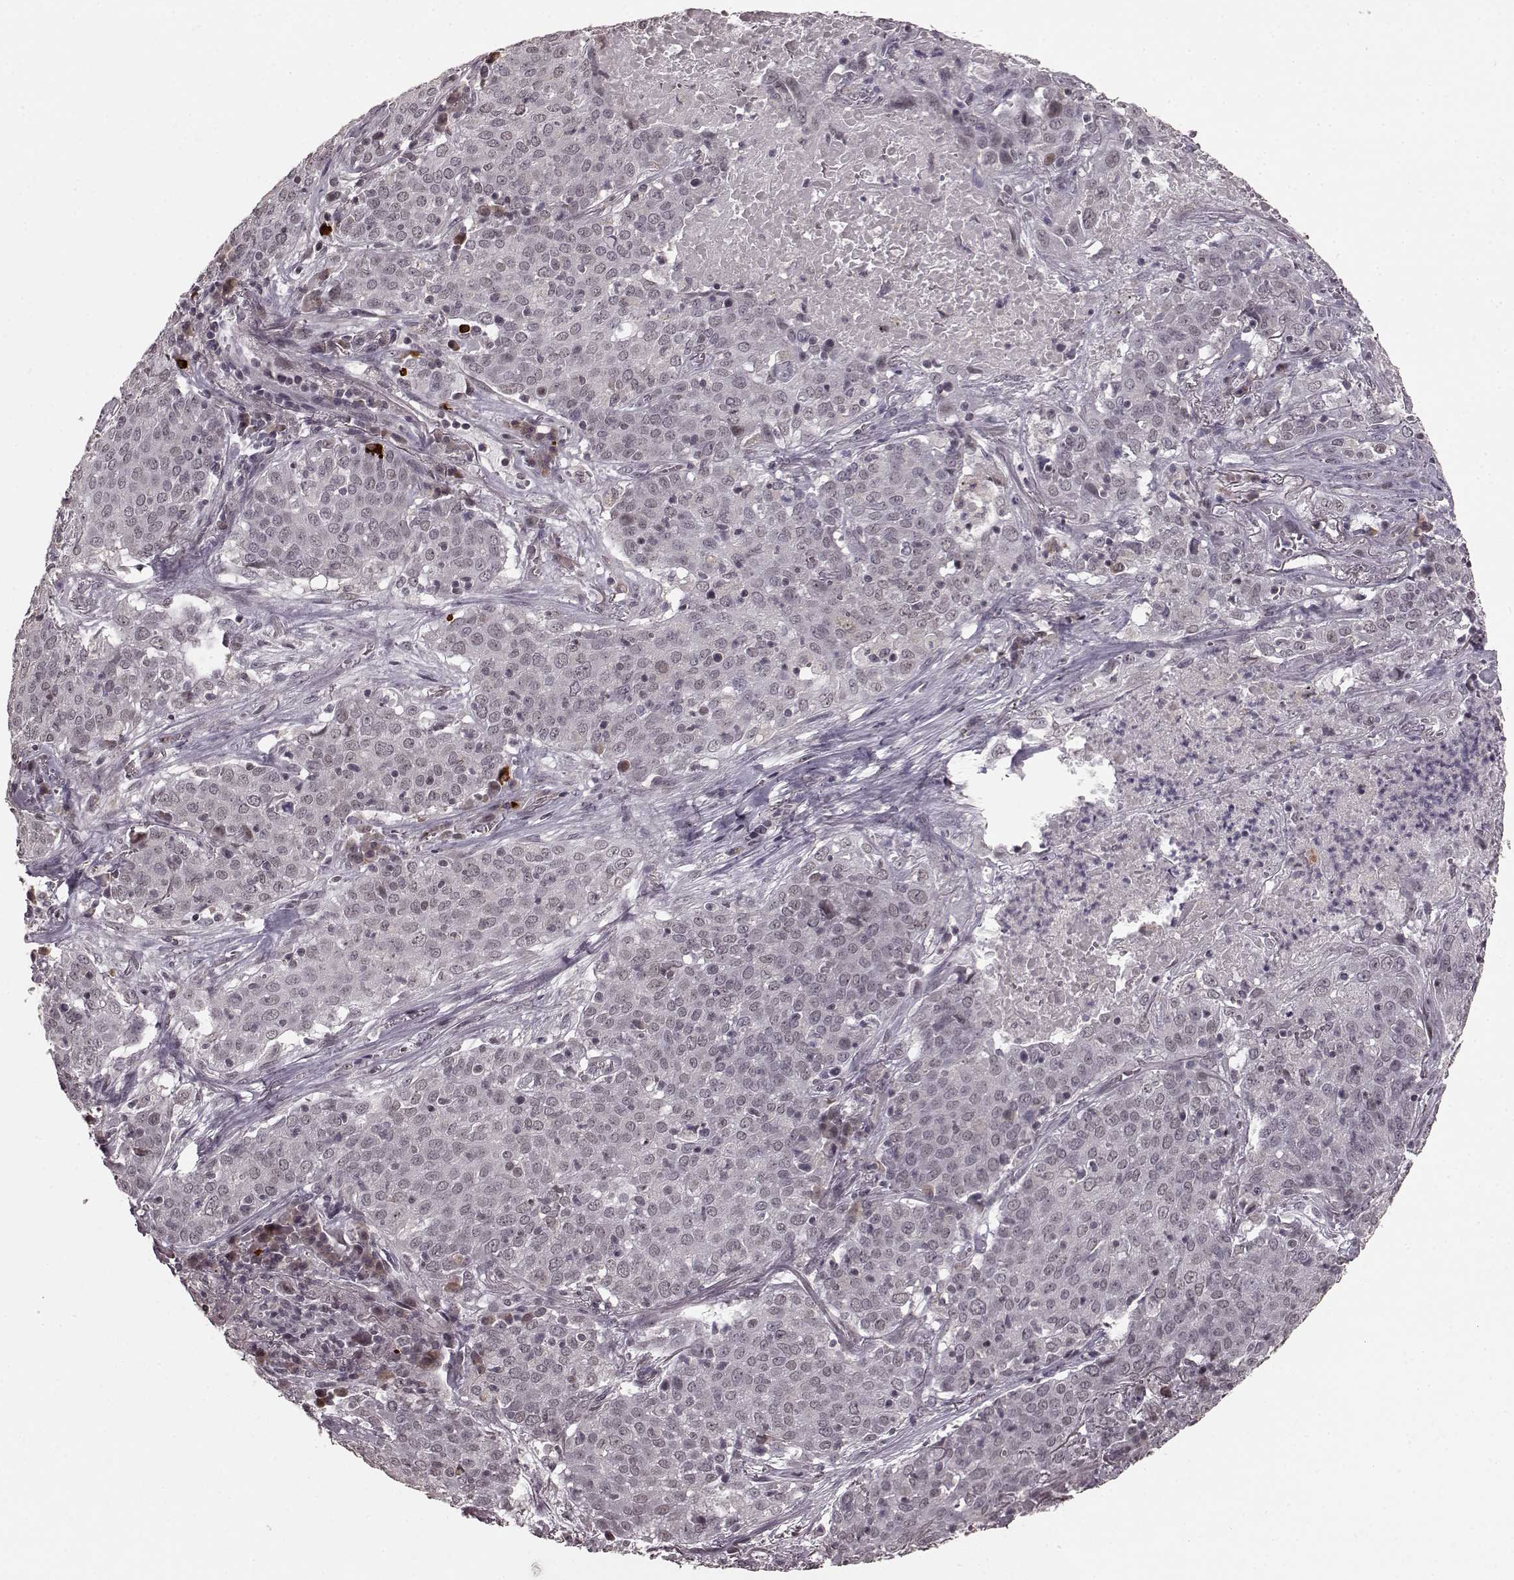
{"staining": {"intensity": "negative", "quantity": "none", "location": "none"}, "tissue": "lung cancer", "cell_type": "Tumor cells", "image_type": "cancer", "snomed": [{"axis": "morphology", "description": "Squamous cell carcinoma, NOS"}, {"axis": "topography", "description": "Lung"}], "caption": "An IHC photomicrograph of squamous cell carcinoma (lung) is shown. There is no staining in tumor cells of squamous cell carcinoma (lung).", "gene": "PLCB4", "patient": {"sex": "male", "age": 82}}